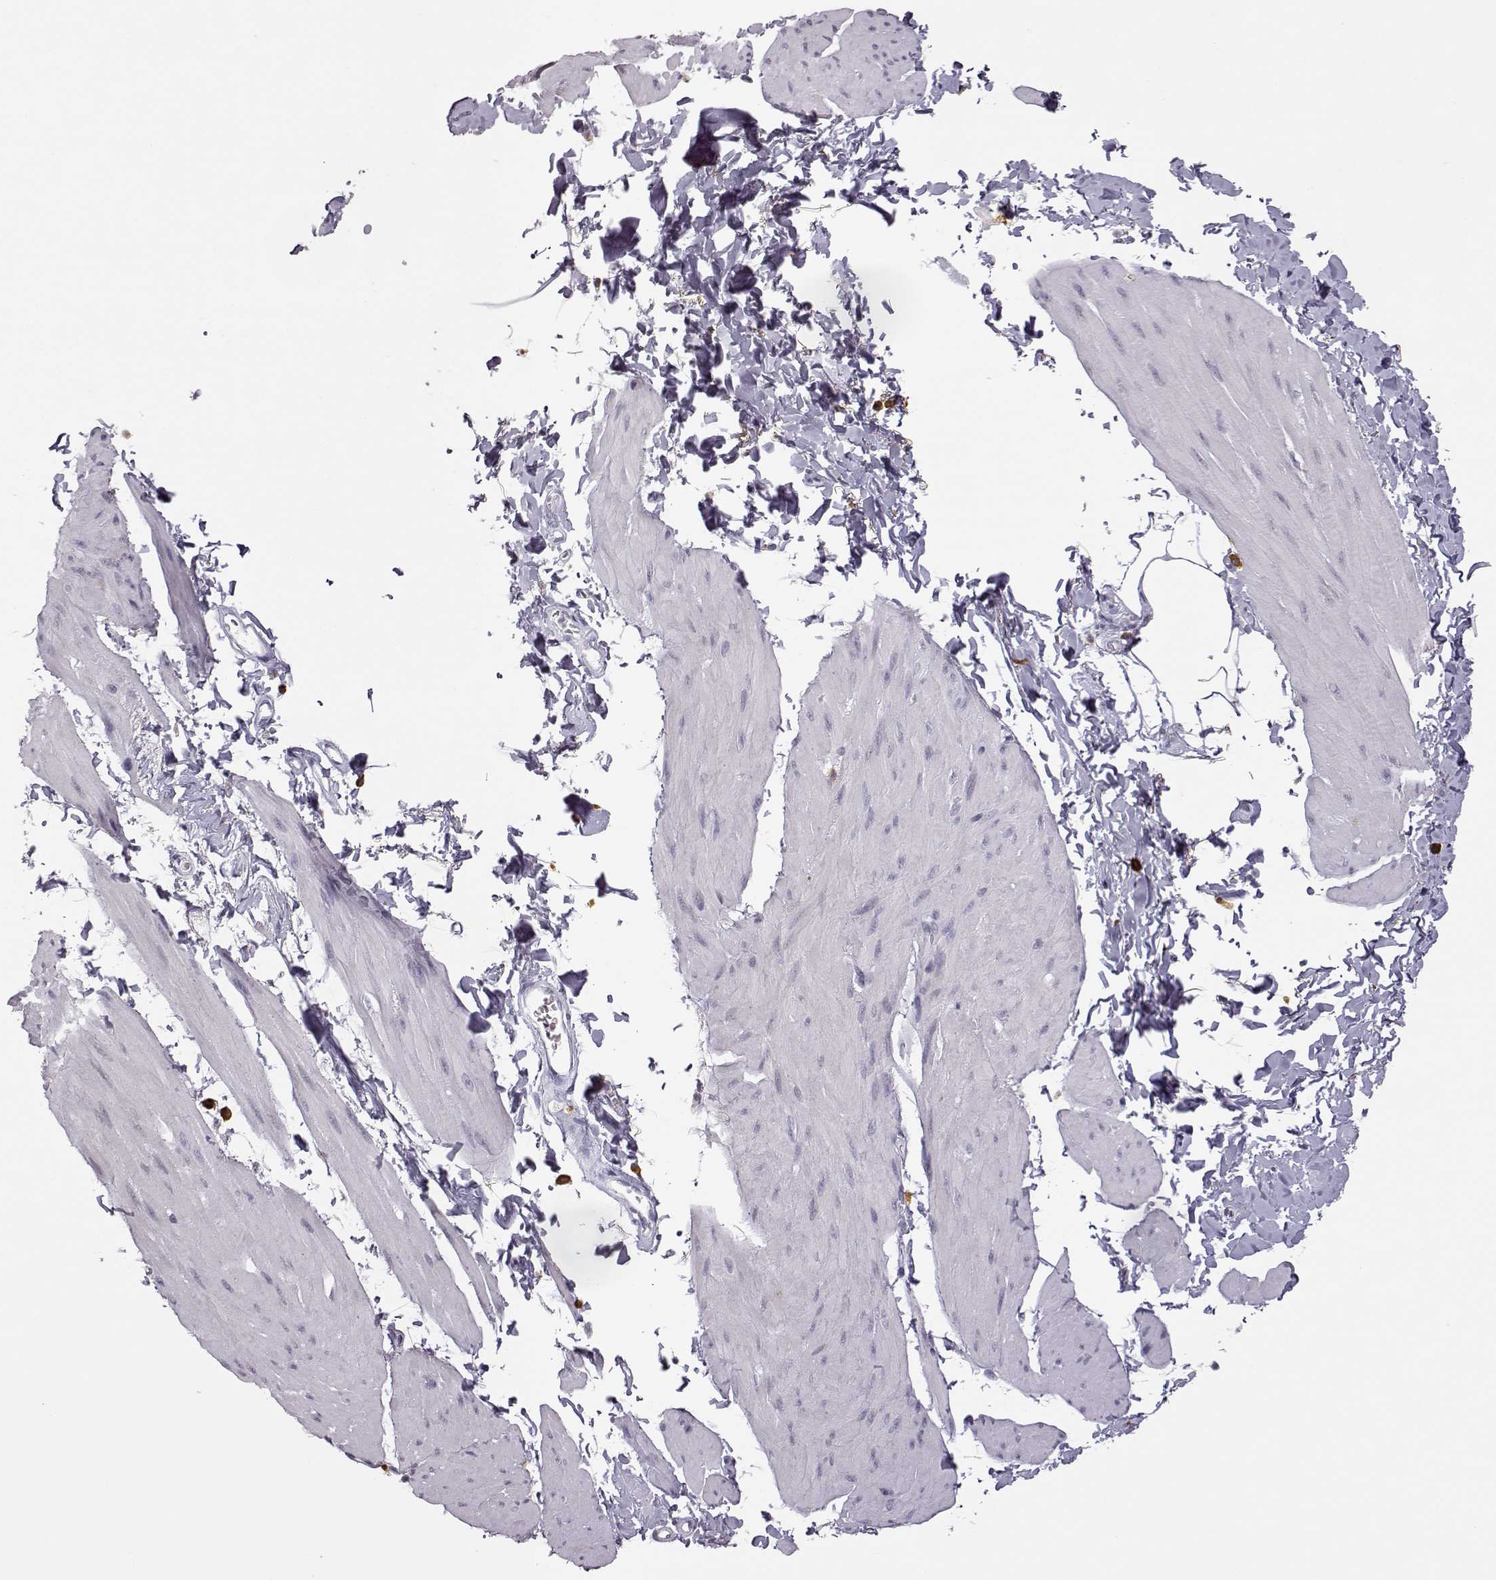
{"staining": {"intensity": "negative", "quantity": "none", "location": "none"}, "tissue": "smooth muscle", "cell_type": "Smooth muscle cells", "image_type": "normal", "snomed": [{"axis": "morphology", "description": "Normal tissue, NOS"}, {"axis": "topography", "description": "Adipose tissue"}, {"axis": "topography", "description": "Smooth muscle"}, {"axis": "topography", "description": "Peripheral nerve tissue"}], "caption": "IHC histopathology image of unremarkable smooth muscle stained for a protein (brown), which demonstrates no staining in smooth muscle cells.", "gene": "VGF", "patient": {"sex": "male", "age": 83}}